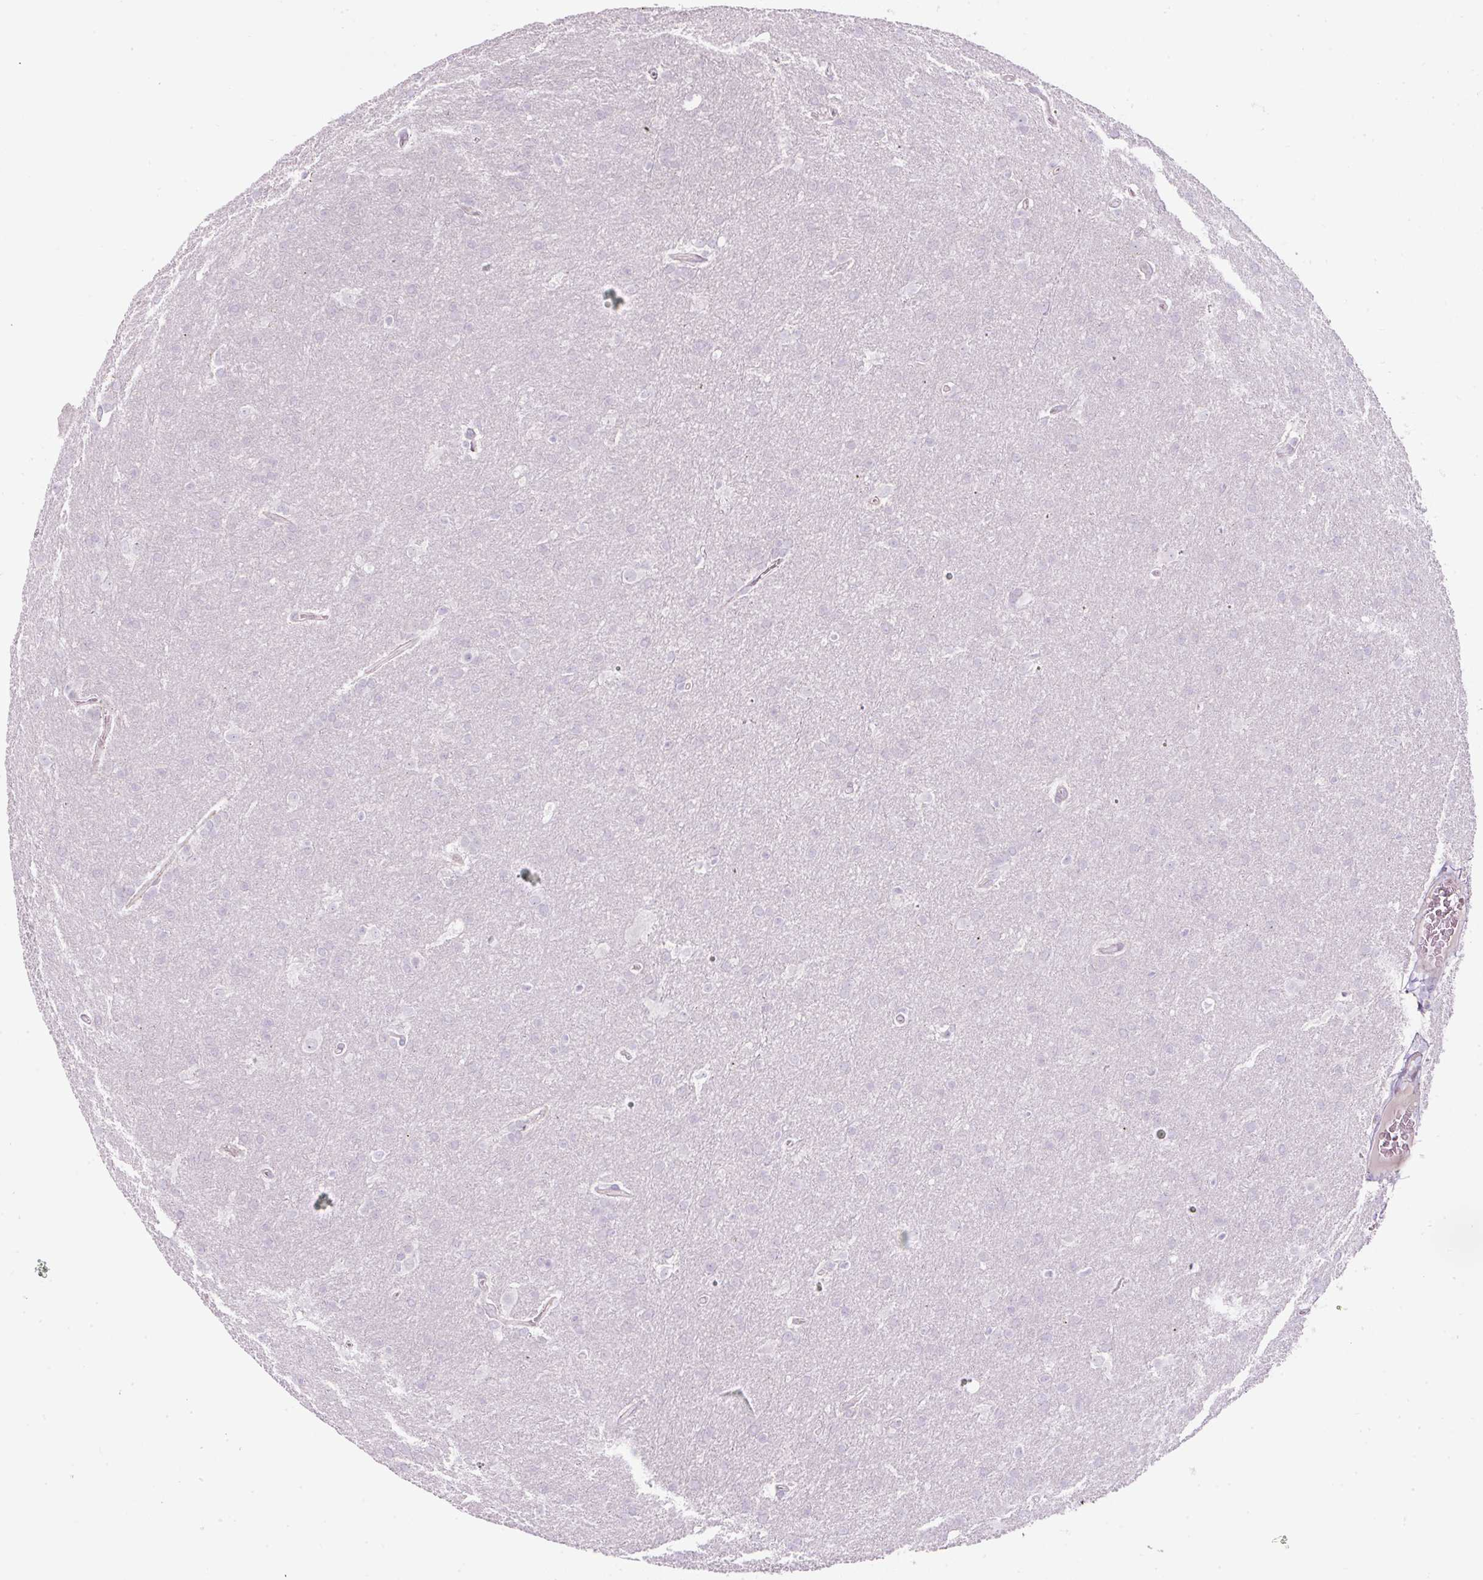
{"staining": {"intensity": "negative", "quantity": "none", "location": "none"}, "tissue": "glioma", "cell_type": "Tumor cells", "image_type": "cancer", "snomed": [{"axis": "morphology", "description": "Glioma, malignant, Low grade"}, {"axis": "topography", "description": "Brain"}], "caption": "The image shows no staining of tumor cells in glioma.", "gene": "FGFBP3", "patient": {"sex": "female", "age": 32}}